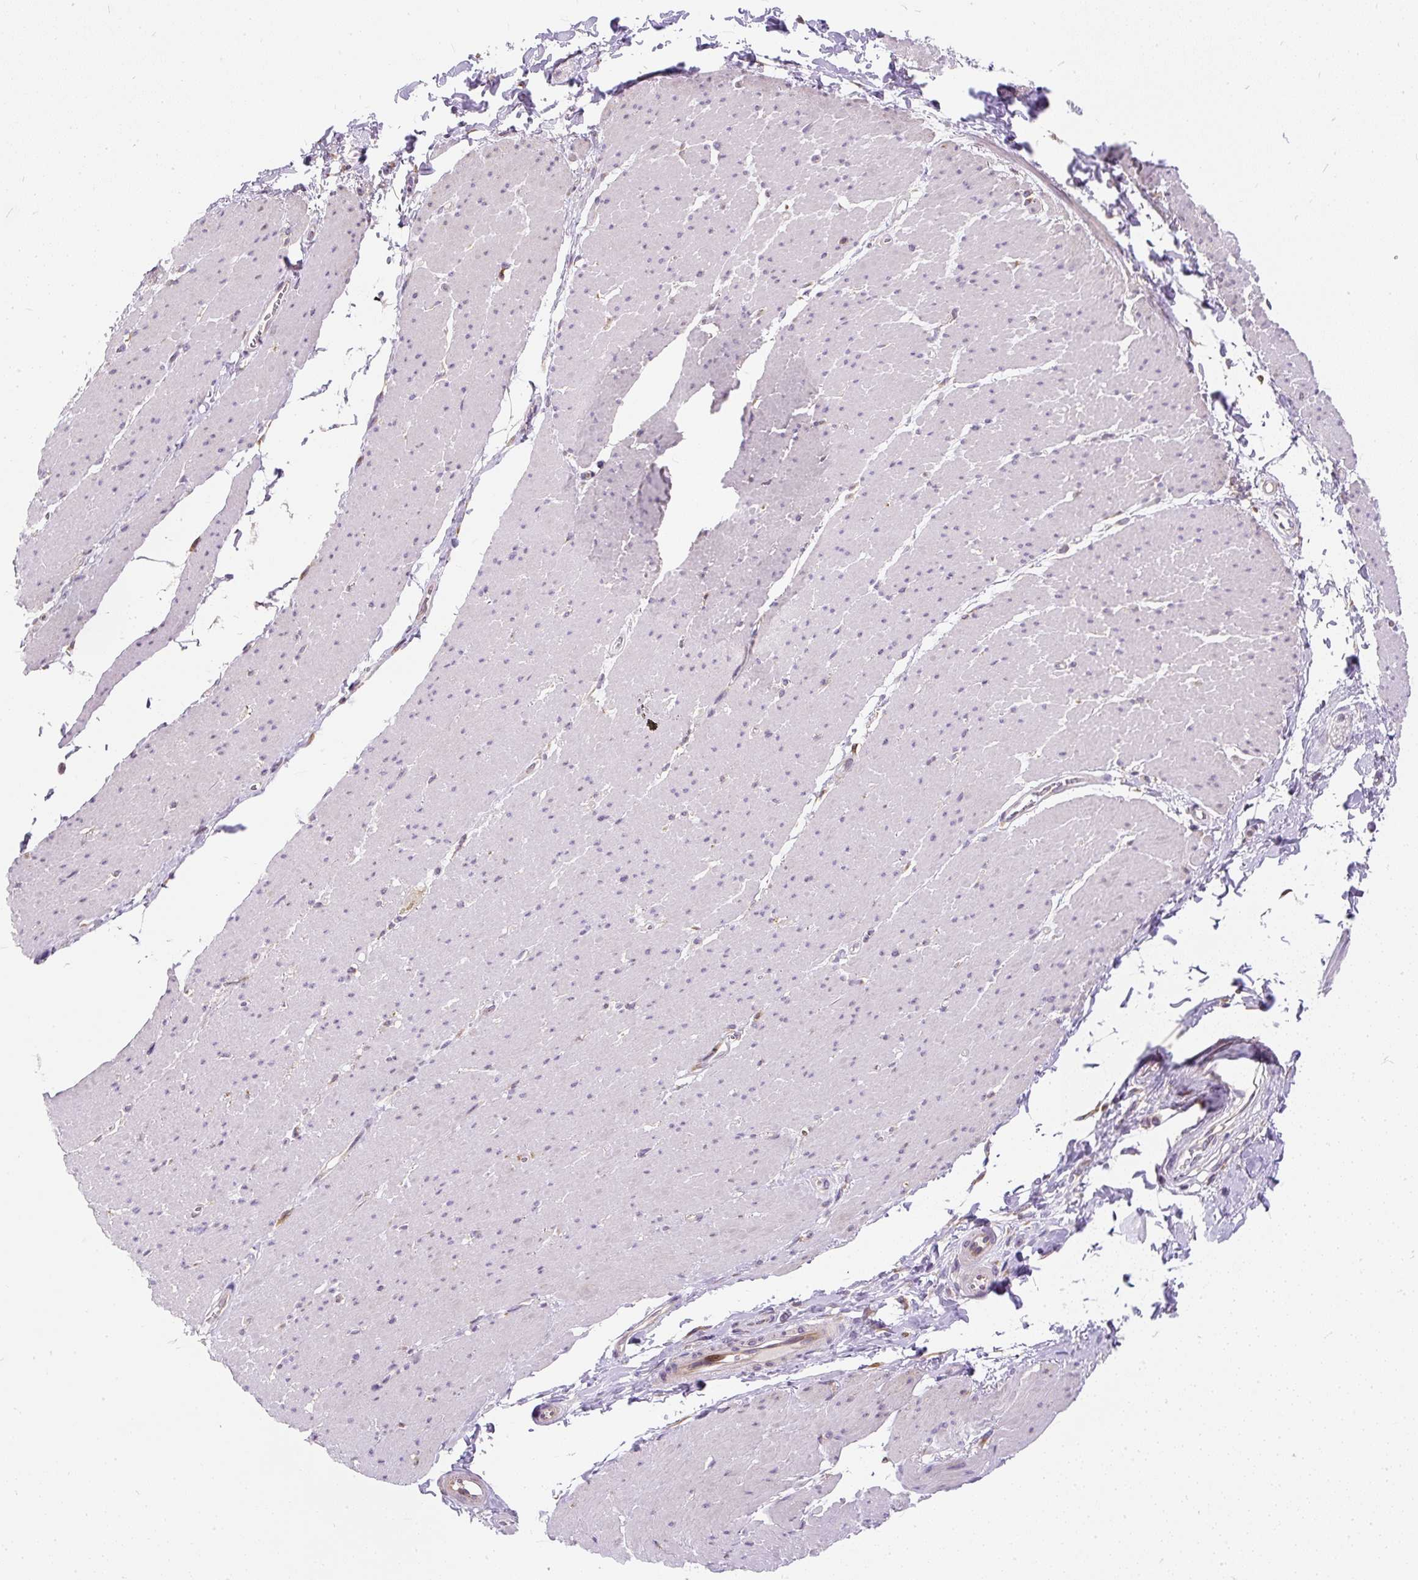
{"staining": {"intensity": "negative", "quantity": "none", "location": "none"}, "tissue": "smooth muscle", "cell_type": "Smooth muscle cells", "image_type": "normal", "snomed": [{"axis": "morphology", "description": "Normal tissue, NOS"}, {"axis": "topography", "description": "Smooth muscle"}, {"axis": "topography", "description": "Rectum"}], "caption": "Smooth muscle was stained to show a protein in brown. There is no significant staining in smooth muscle cells. (Stains: DAB IHC with hematoxylin counter stain, Microscopy: brightfield microscopy at high magnification).", "gene": "CYP20A1", "patient": {"sex": "male", "age": 53}}